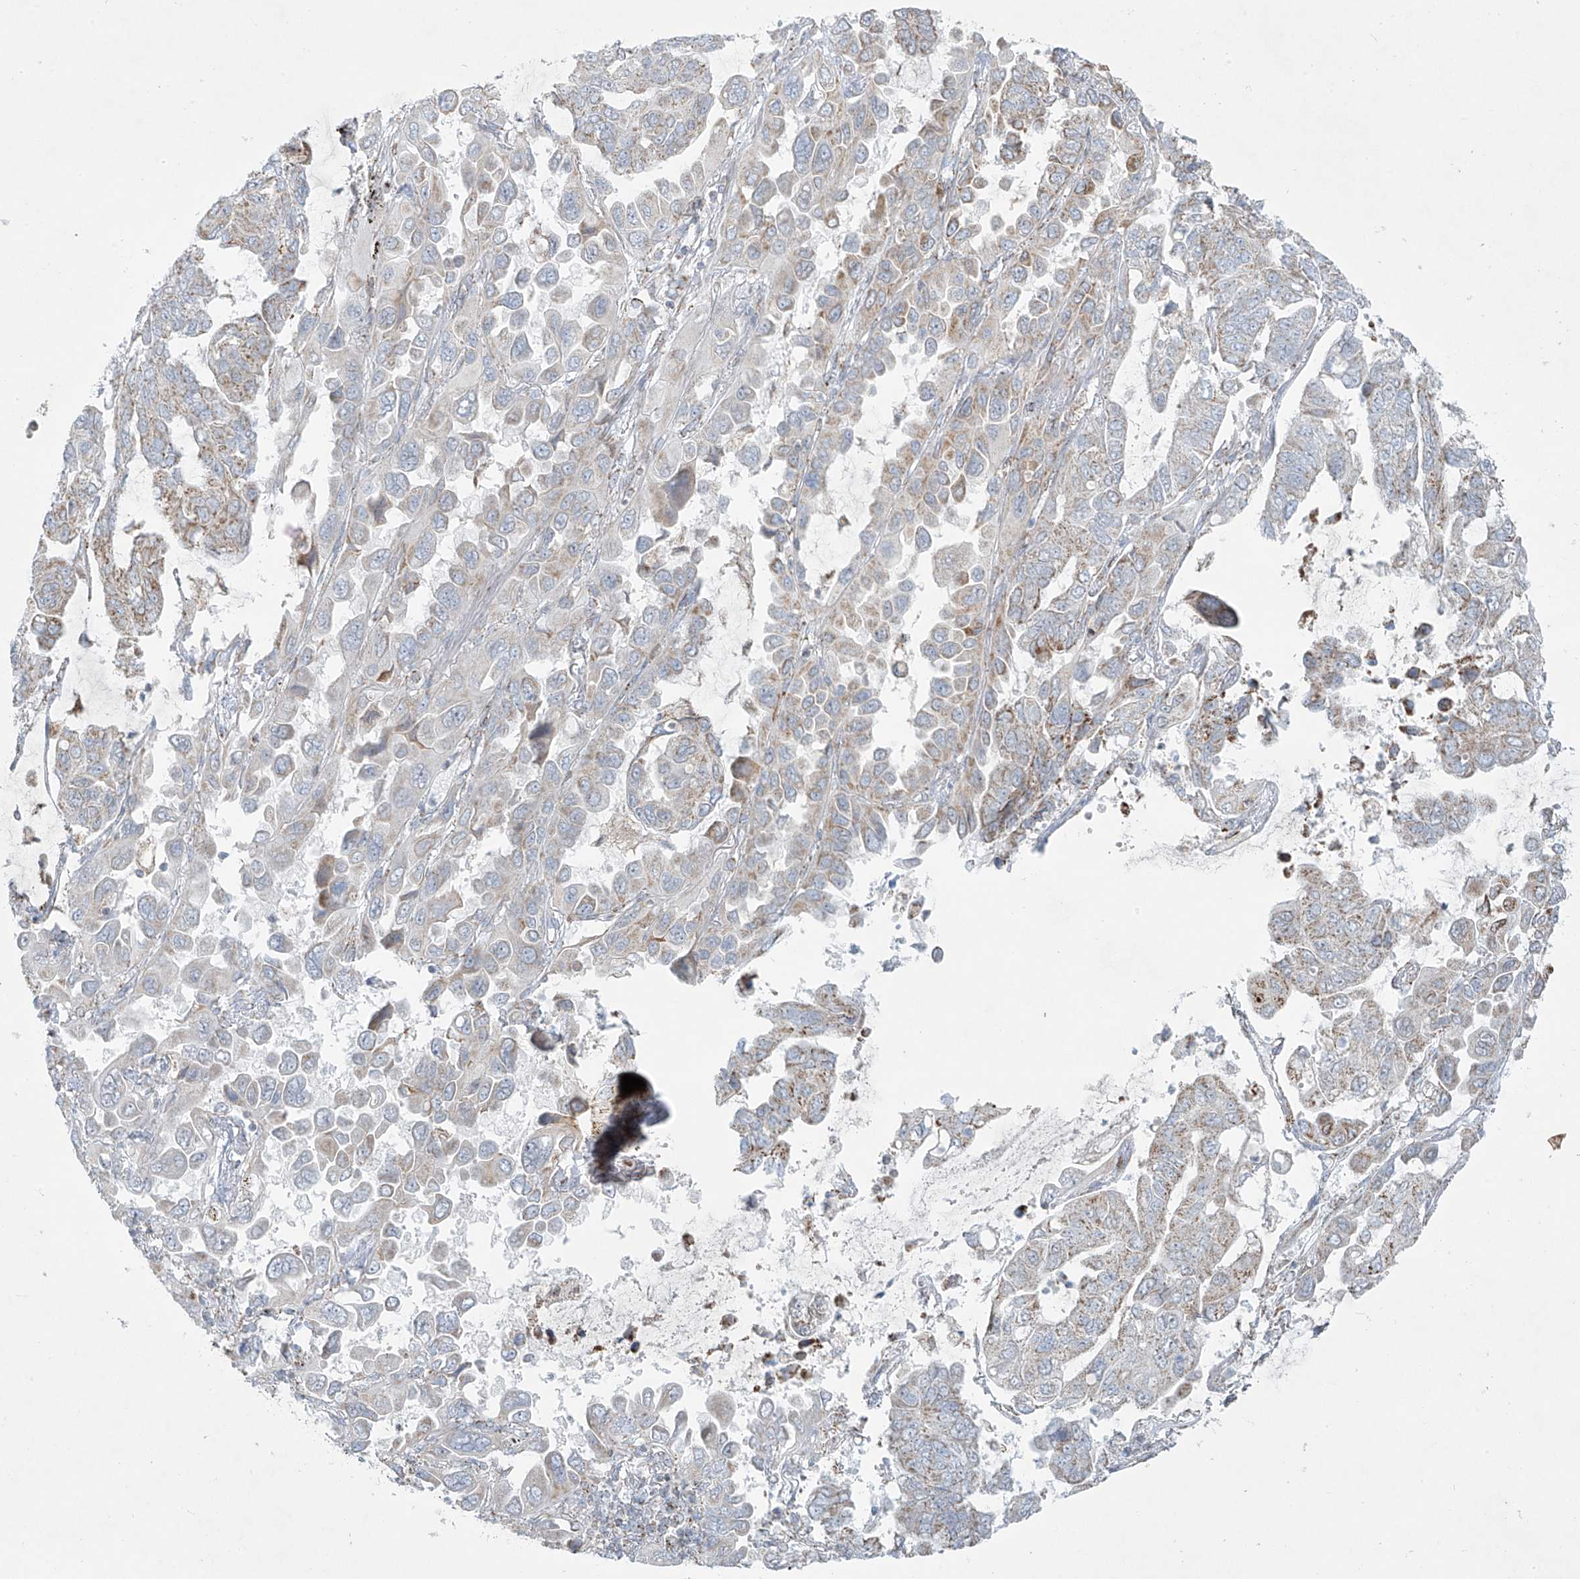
{"staining": {"intensity": "weak", "quantity": "25%-75%", "location": "cytoplasmic/membranous"}, "tissue": "lung cancer", "cell_type": "Tumor cells", "image_type": "cancer", "snomed": [{"axis": "morphology", "description": "Adenocarcinoma, NOS"}, {"axis": "topography", "description": "Lung"}], "caption": "There is low levels of weak cytoplasmic/membranous expression in tumor cells of lung adenocarcinoma, as demonstrated by immunohistochemical staining (brown color).", "gene": "SMDT1", "patient": {"sex": "male", "age": 64}}